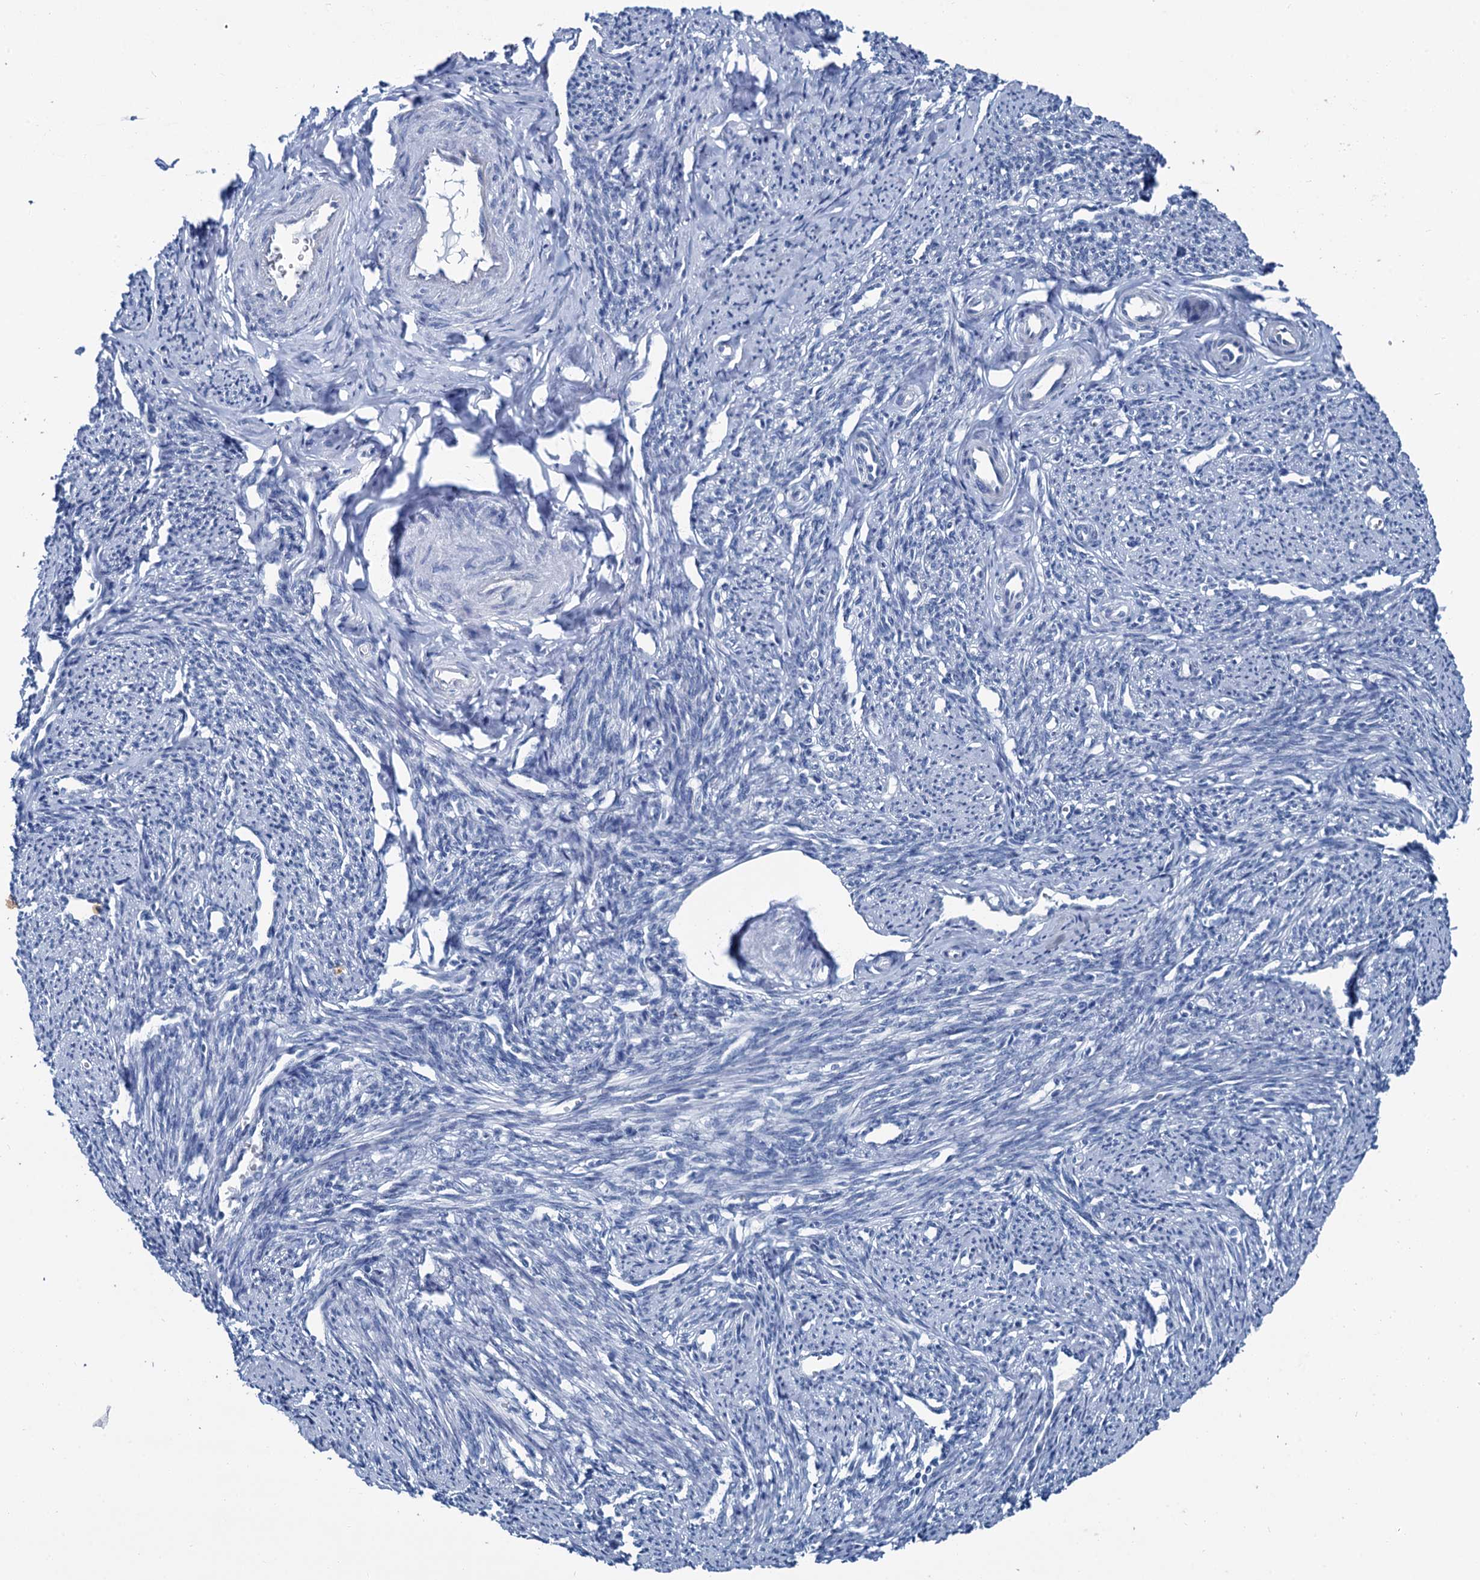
{"staining": {"intensity": "negative", "quantity": "none", "location": "none"}, "tissue": "smooth muscle", "cell_type": "Smooth muscle cells", "image_type": "normal", "snomed": [{"axis": "morphology", "description": "Normal tissue, NOS"}, {"axis": "topography", "description": "Smooth muscle"}, {"axis": "topography", "description": "Uterus"}], "caption": "Immunohistochemistry (IHC) histopathology image of benign smooth muscle stained for a protein (brown), which demonstrates no staining in smooth muscle cells.", "gene": "MIOX", "patient": {"sex": "female", "age": 59}}